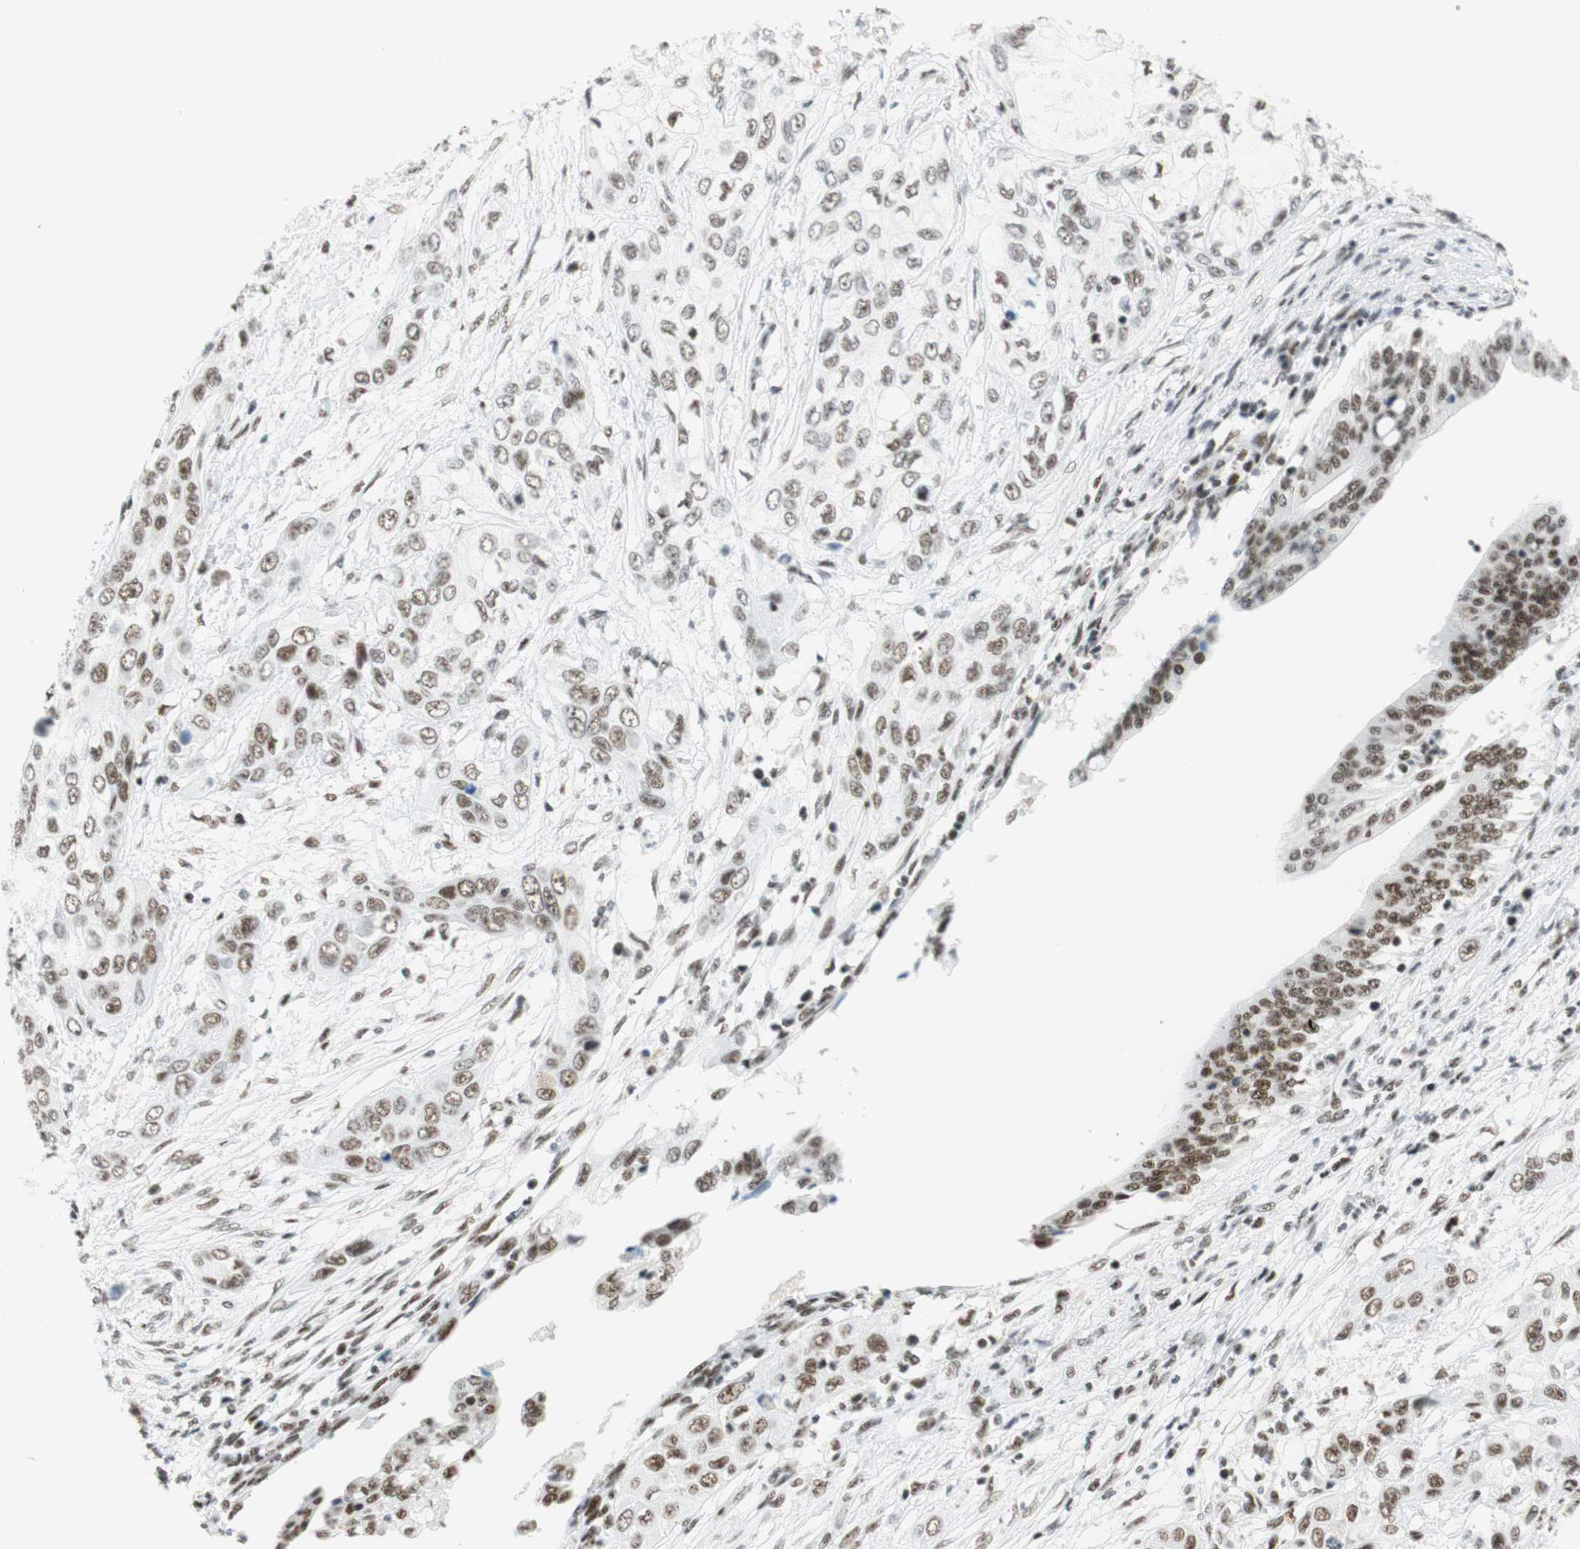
{"staining": {"intensity": "moderate", "quantity": "25%-75%", "location": "nuclear"}, "tissue": "pancreatic cancer", "cell_type": "Tumor cells", "image_type": "cancer", "snomed": [{"axis": "morphology", "description": "Adenocarcinoma, NOS"}, {"axis": "topography", "description": "Pancreas"}], "caption": "Pancreatic adenocarcinoma stained with immunohistochemistry (IHC) shows moderate nuclear expression in approximately 25%-75% of tumor cells.", "gene": "RNF20", "patient": {"sex": "female", "age": 70}}